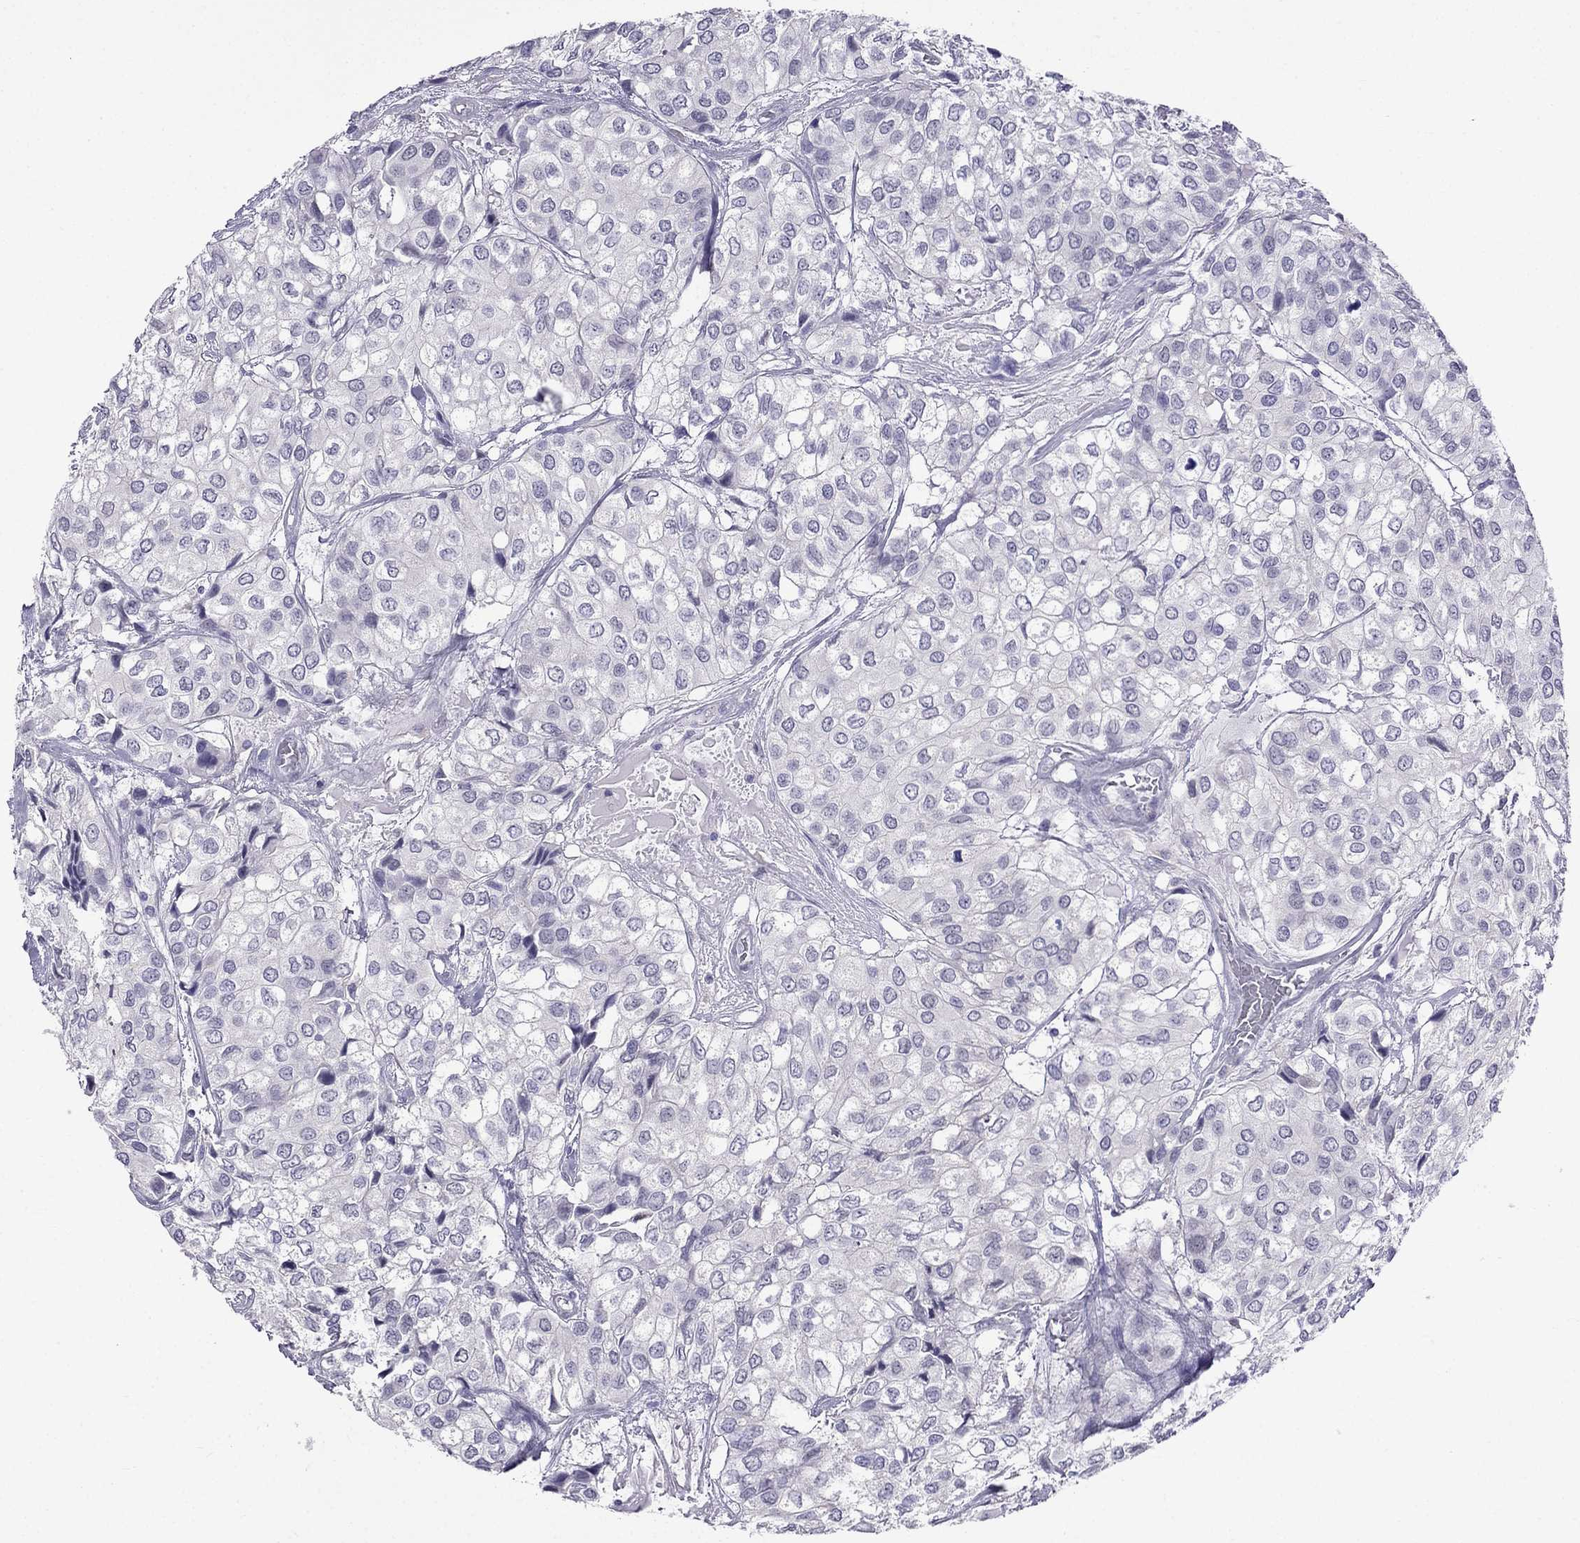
{"staining": {"intensity": "negative", "quantity": "none", "location": "none"}, "tissue": "urothelial cancer", "cell_type": "Tumor cells", "image_type": "cancer", "snomed": [{"axis": "morphology", "description": "Urothelial carcinoma, High grade"}, {"axis": "topography", "description": "Urinary bladder"}], "caption": "IHC of human urothelial carcinoma (high-grade) displays no positivity in tumor cells.", "gene": "MGP", "patient": {"sex": "male", "age": 73}}